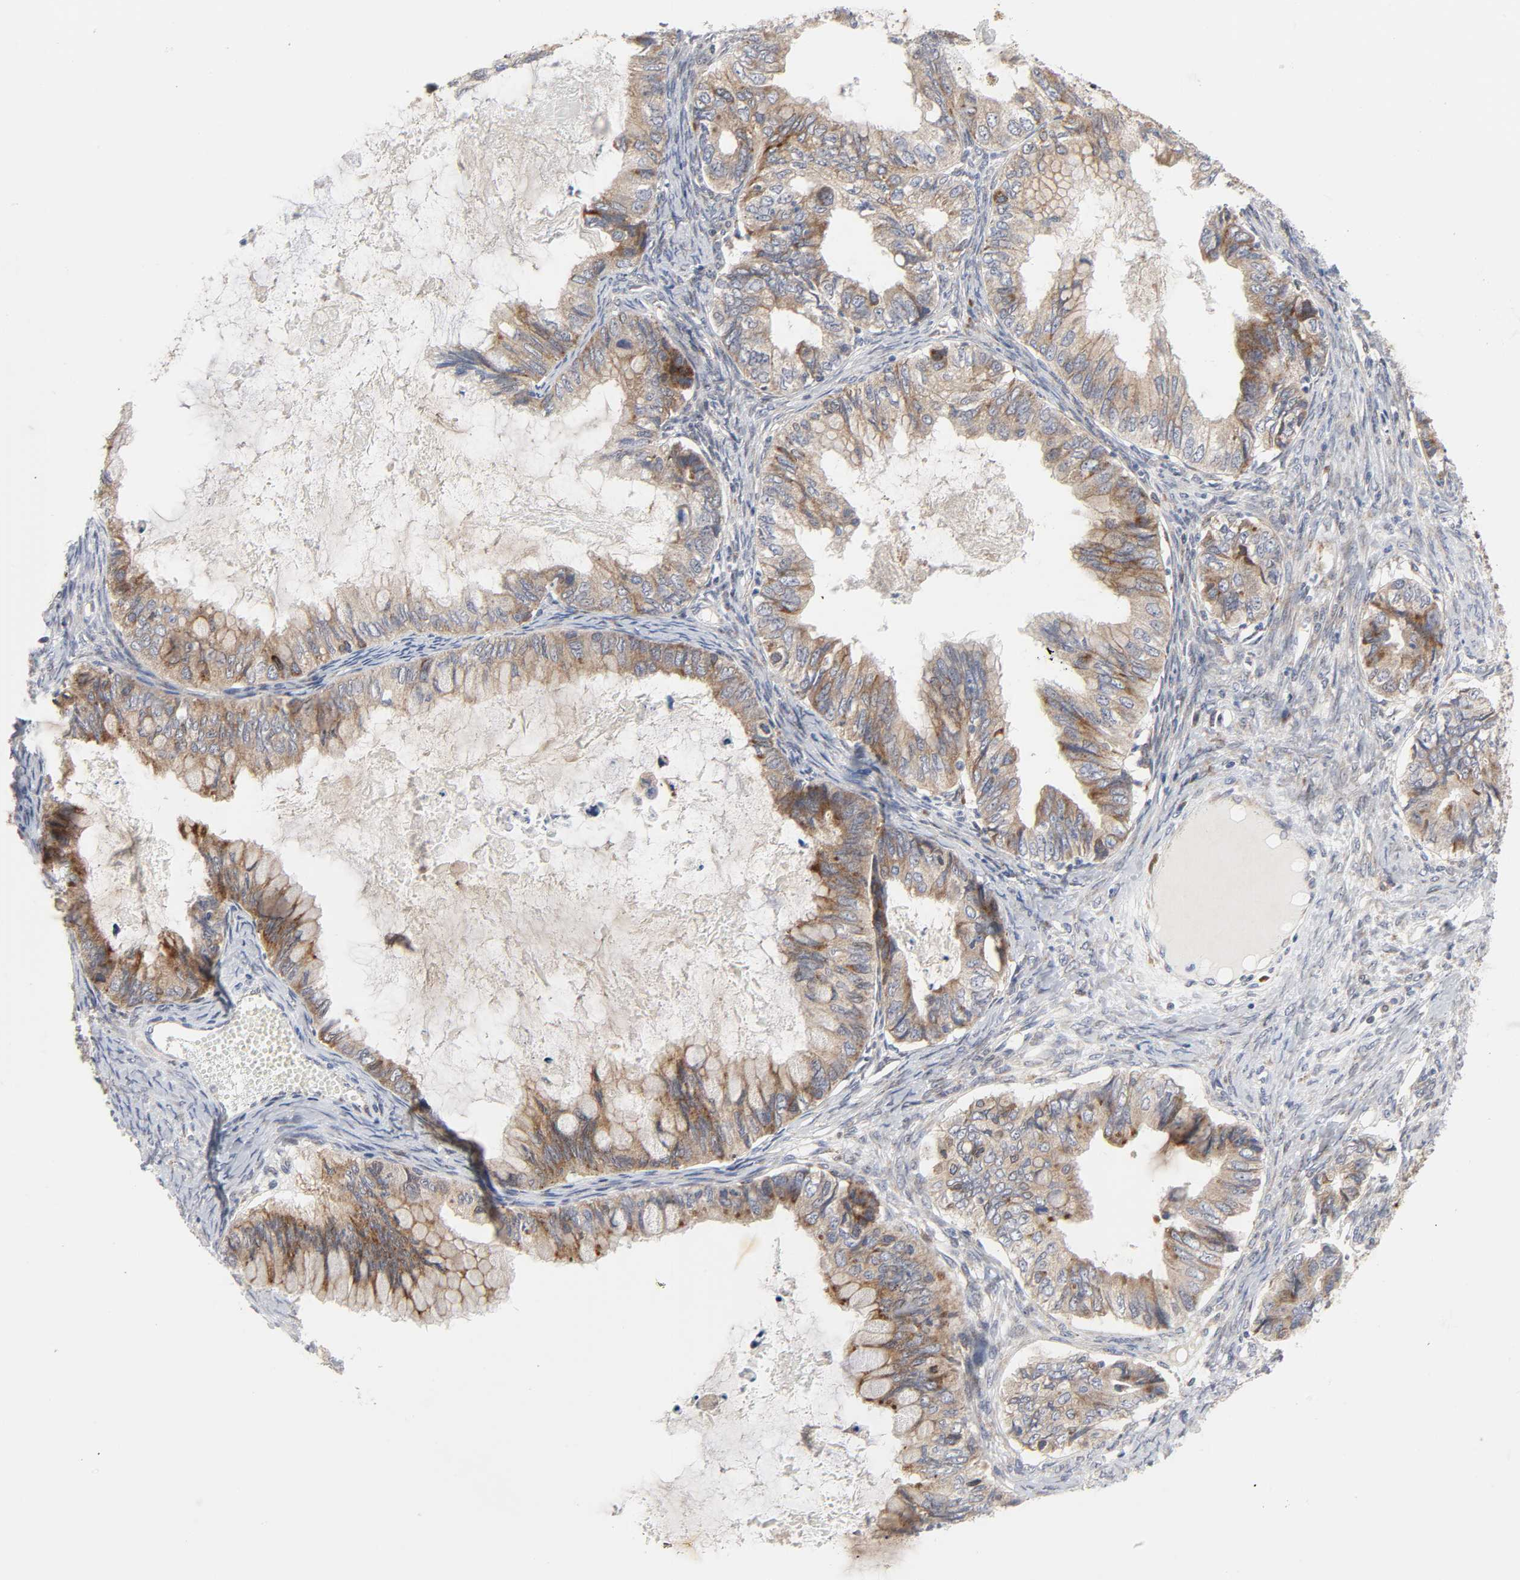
{"staining": {"intensity": "moderate", "quantity": ">75%", "location": "cytoplasmic/membranous"}, "tissue": "ovarian cancer", "cell_type": "Tumor cells", "image_type": "cancer", "snomed": [{"axis": "morphology", "description": "Cystadenocarcinoma, mucinous, NOS"}, {"axis": "topography", "description": "Ovary"}], "caption": "Moderate cytoplasmic/membranous positivity for a protein is seen in approximately >75% of tumor cells of ovarian mucinous cystadenocarcinoma using immunohistochemistry.", "gene": "BAX", "patient": {"sex": "female", "age": 80}}